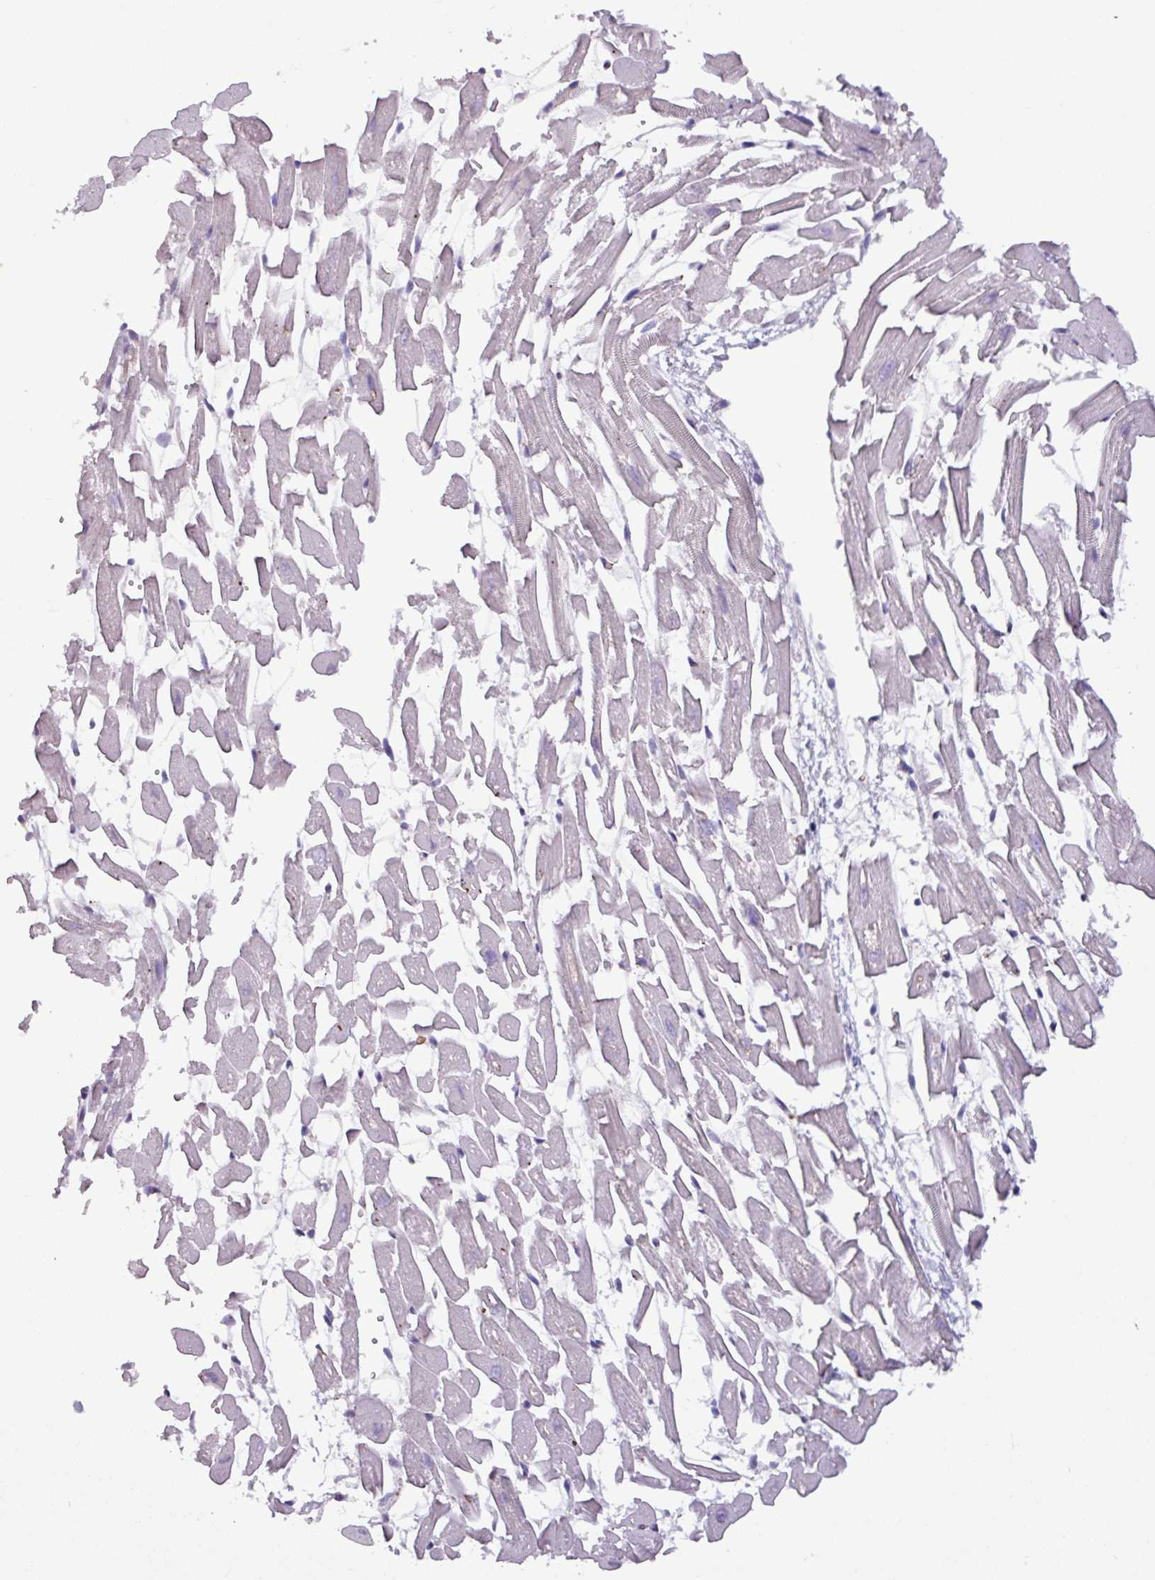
{"staining": {"intensity": "negative", "quantity": "none", "location": "none"}, "tissue": "heart muscle", "cell_type": "Cardiomyocytes", "image_type": "normal", "snomed": [{"axis": "morphology", "description": "Normal tissue, NOS"}, {"axis": "topography", "description": "Heart"}], "caption": "Human heart muscle stained for a protein using immunohistochemistry (IHC) reveals no staining in cardiomyocytes.", "gene": "PLIN2", "patient": {"sex": "female", "age": 64}}